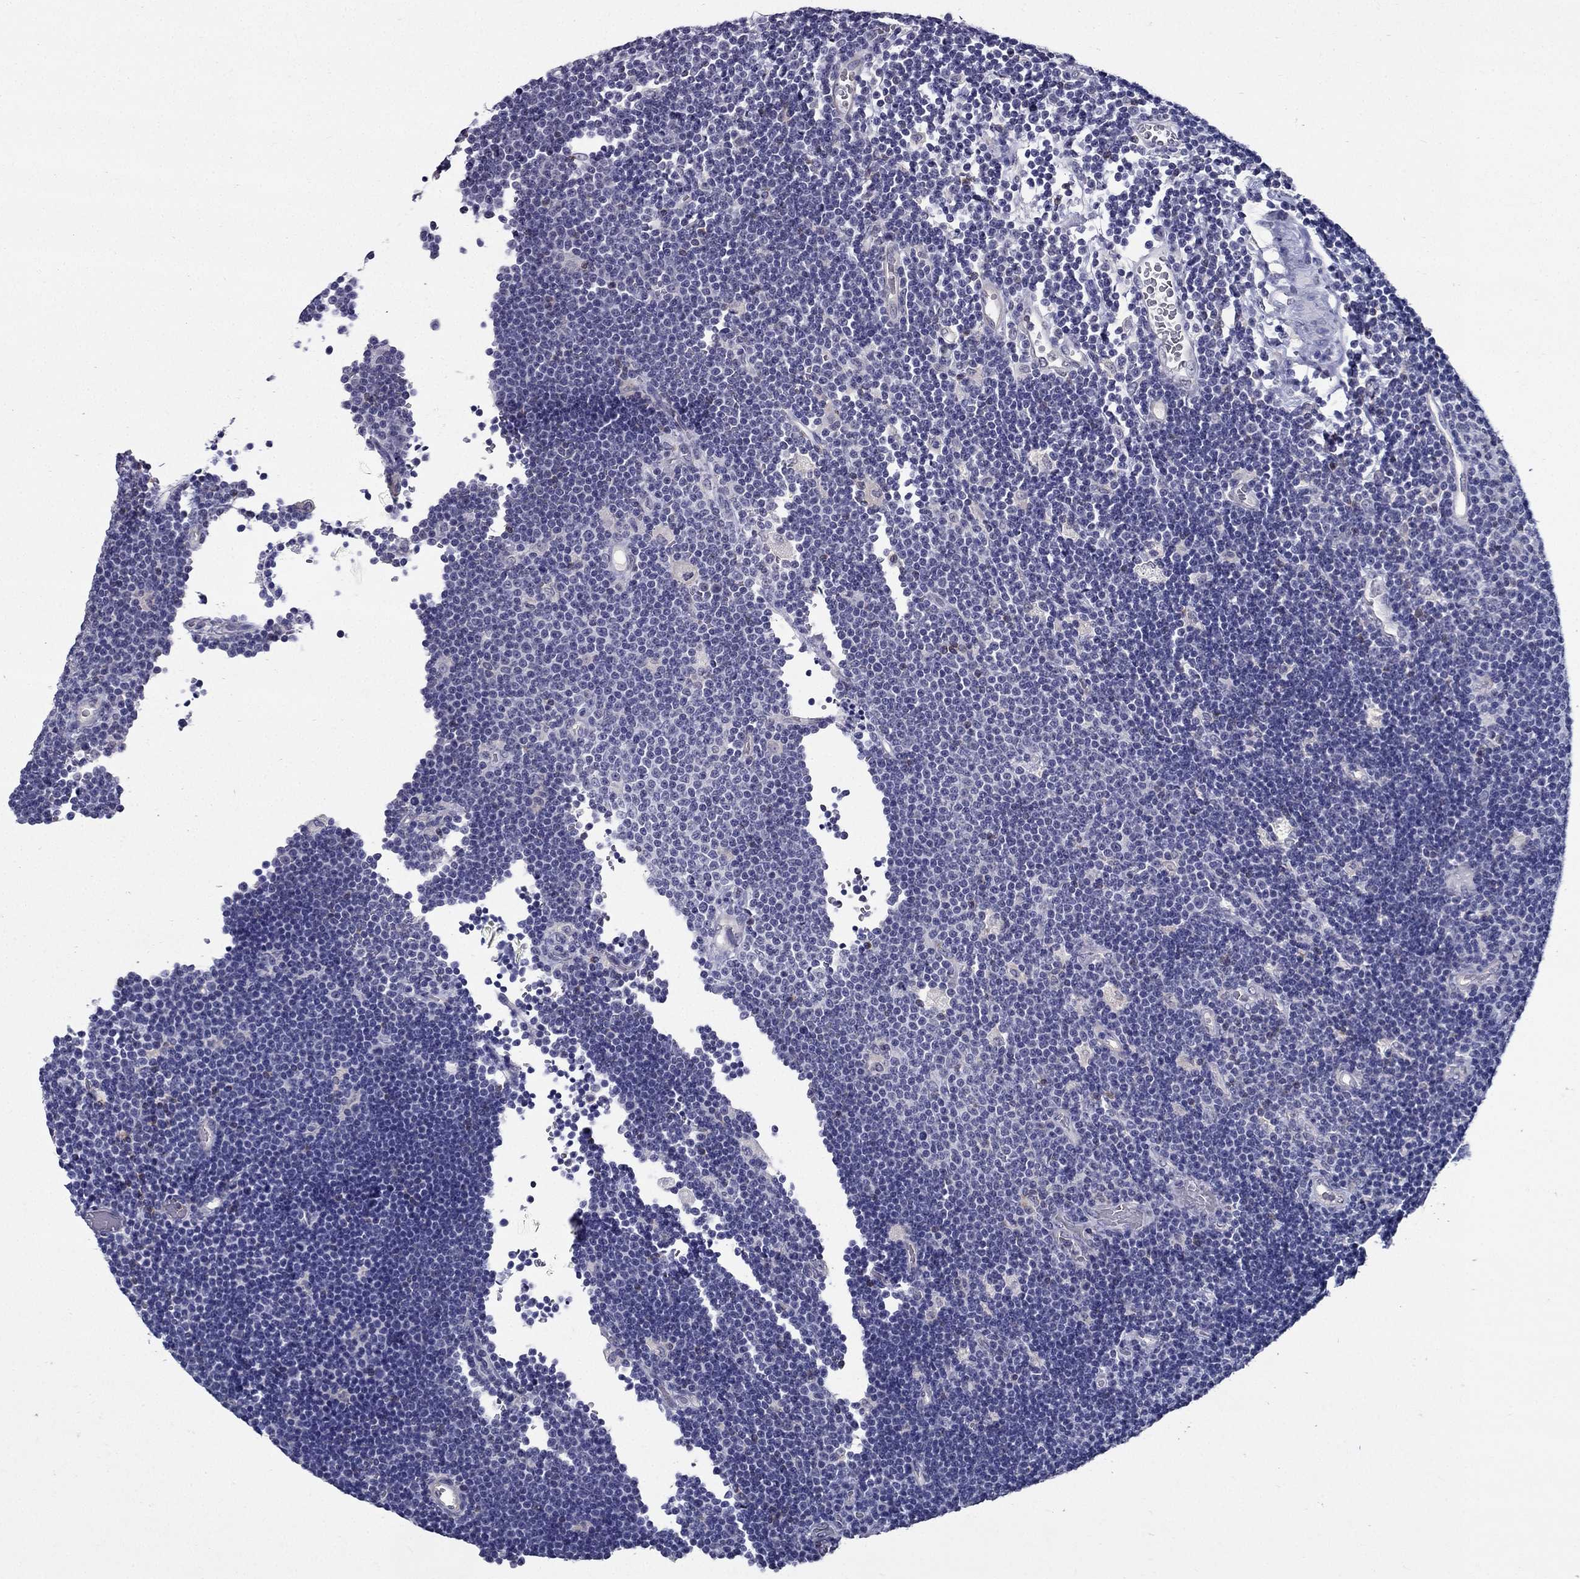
{"staining": {"intensity": "negative", "quantity": "none", "location": "none"}, "tissue": "lymphoma", "cell_type": "Tumor cells", "image_type": "cancer", "snomed": [{"axis": "morphology", "description": "Malignant lymphoma, non-Hodgkin's type, Low grade"}, {"axis": "topography", "description": "Brain"}], "caption": "Immunohistochemistry image of lymphoma stained for a protein (brown), which reveals no staining in tumor cells.", "gene": "AAK1", "patient": {"sex": "female", "age": 66}}